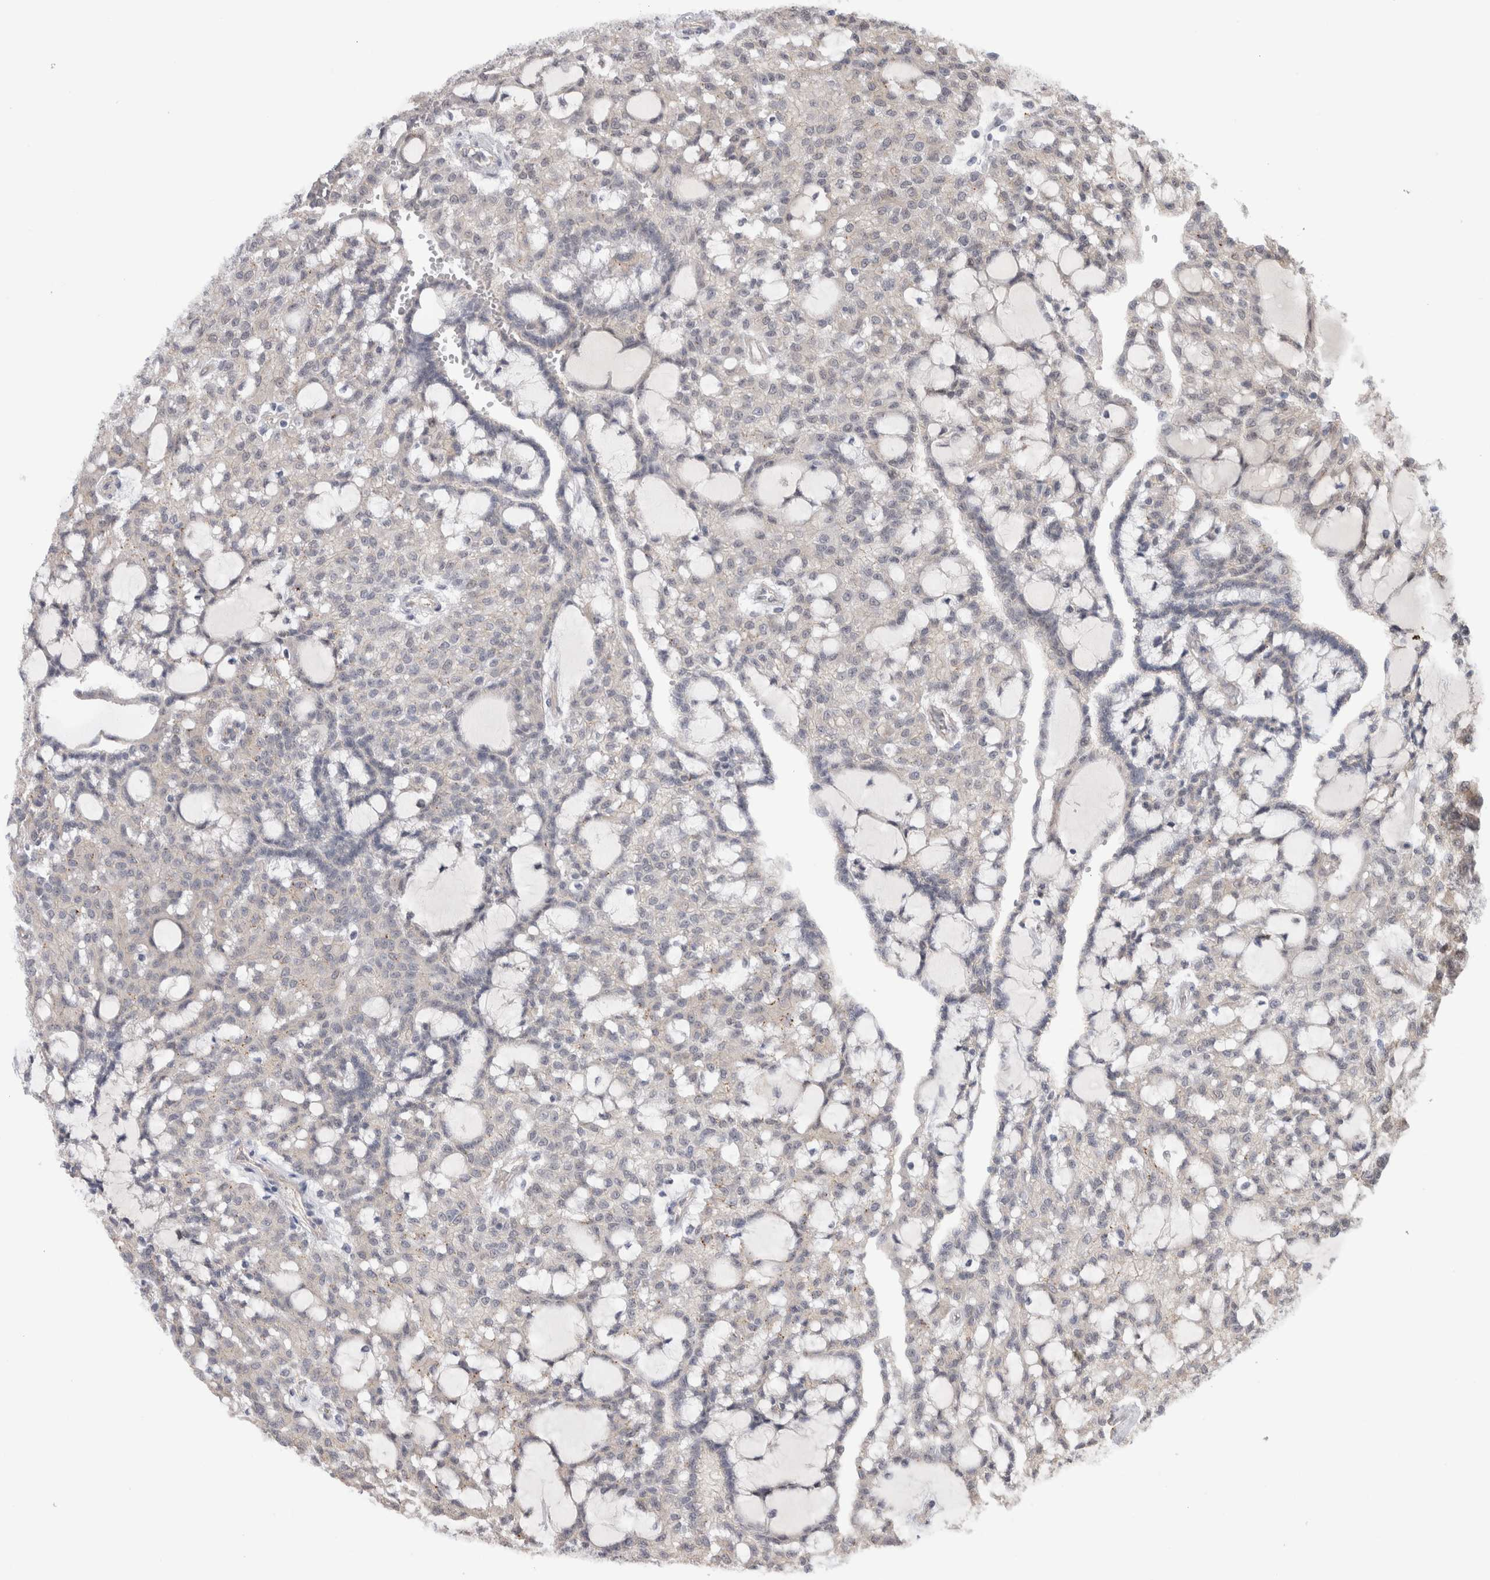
{"staining": {"intensity": "negative", "quantity": "none", "location": "none"}, "tissue": "renal cancer", "cell_type": "Tumor cells", "image_type": "cancer", "snomed": [{"axis": "morphology", "description": "Adenocarcinoma, NOS"}, {"axis": "topography", "description": "Kidney"}], "caption": "Histopathology image shows no significant protein positivity in tumor cells of renal cancer.", "gene": "TAFA5", "patient": {"sex": "male", "age": 63}}